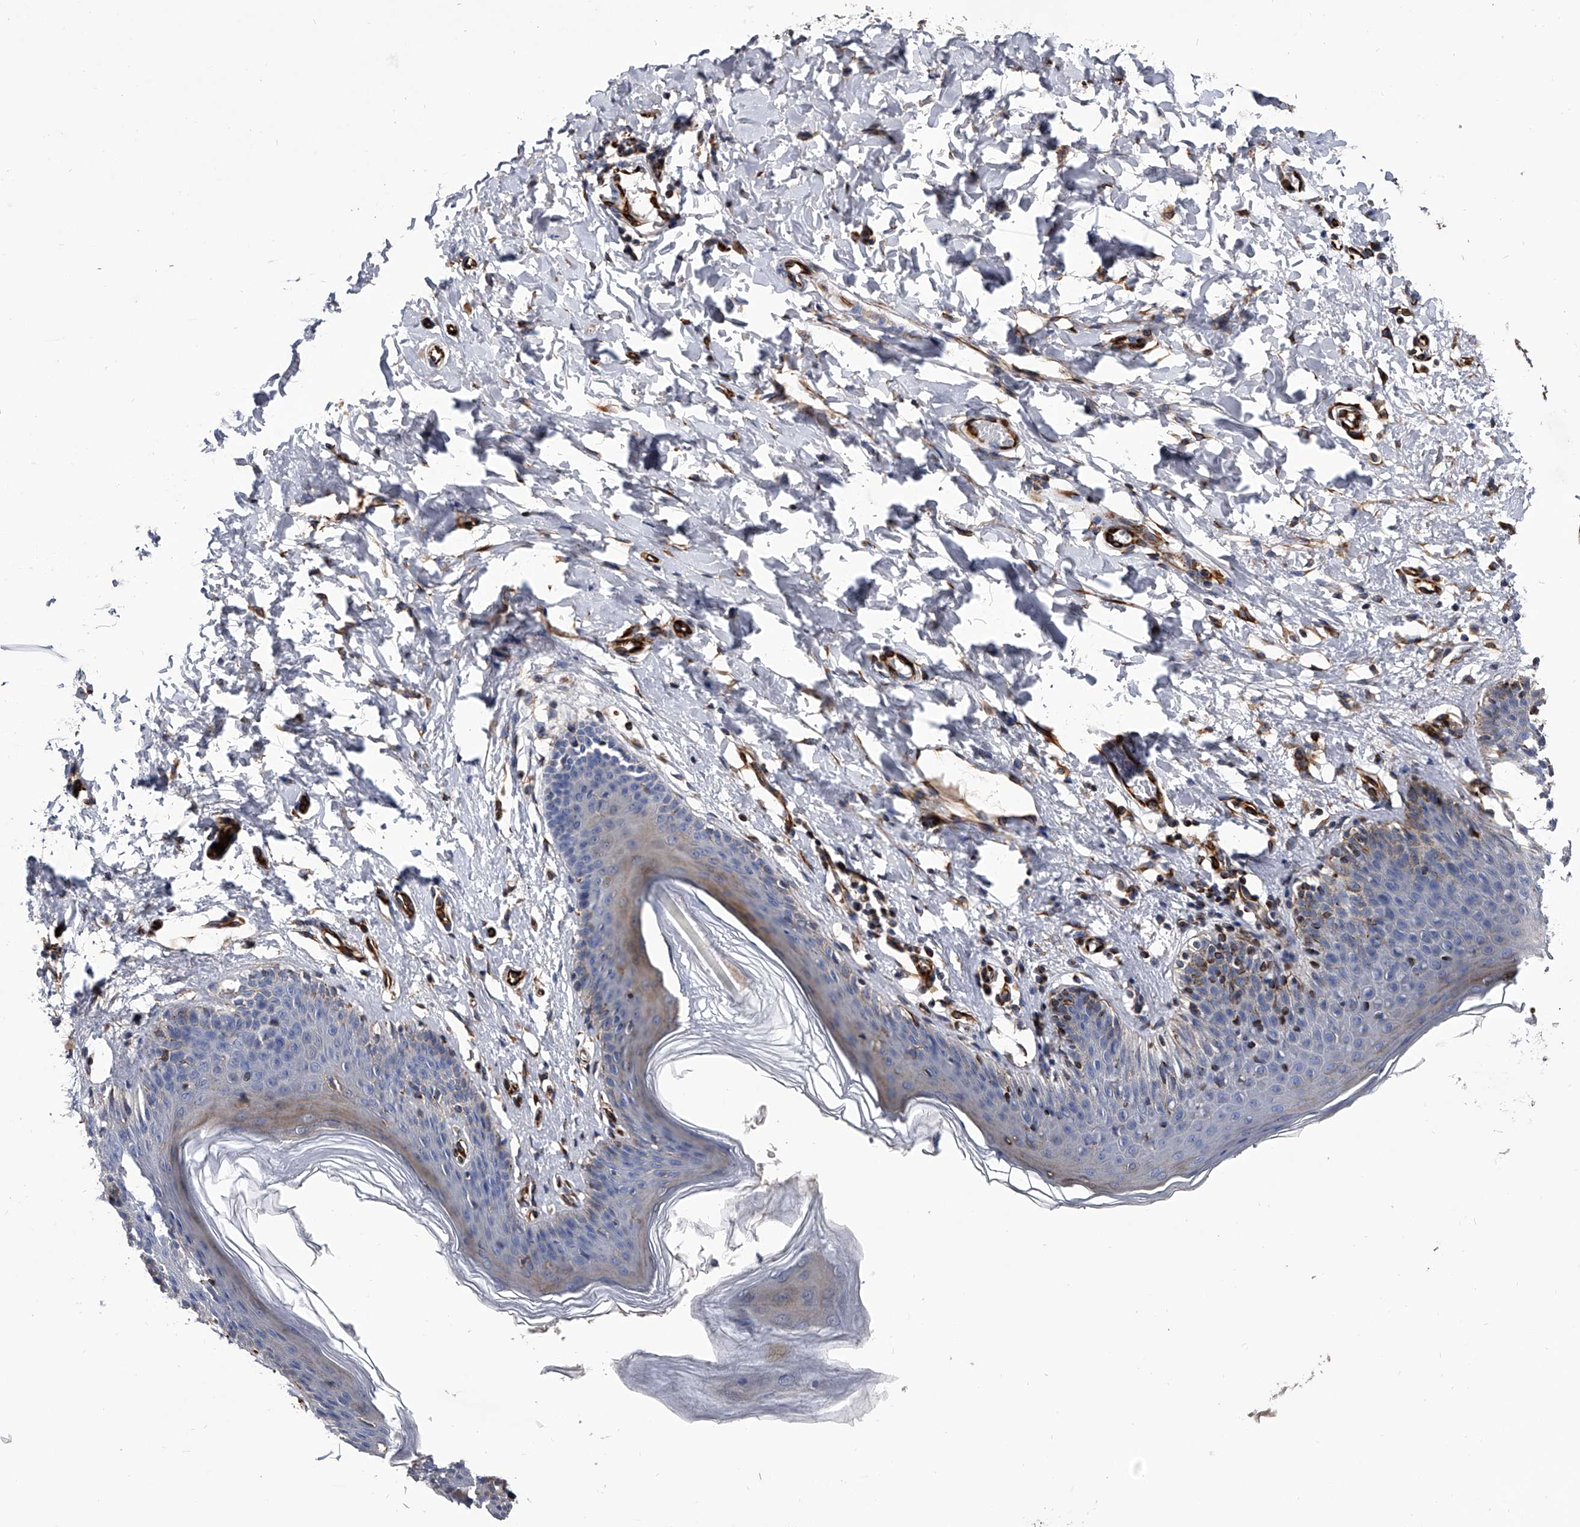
{"staining": {"intensity": "weak", "quantity": "<25%", "location": "cytoplasmic/membranous"}, "tissue": "skin", "cell_type": "Epidermal cells", "image_type": "normal", "snomed": [{"axis": "morphology", "description": "Normal tissue, NOS"}, {"axis": "topography", "description": "Vulva"}], "caption": "Immunohistochemistry (IHC) histopathology image of normal human skin stained for a protein (brown), which displays no expression in epidermal cells.", "gene": "EFCAB7", "patient": {"sex": "female", "age": 66}}